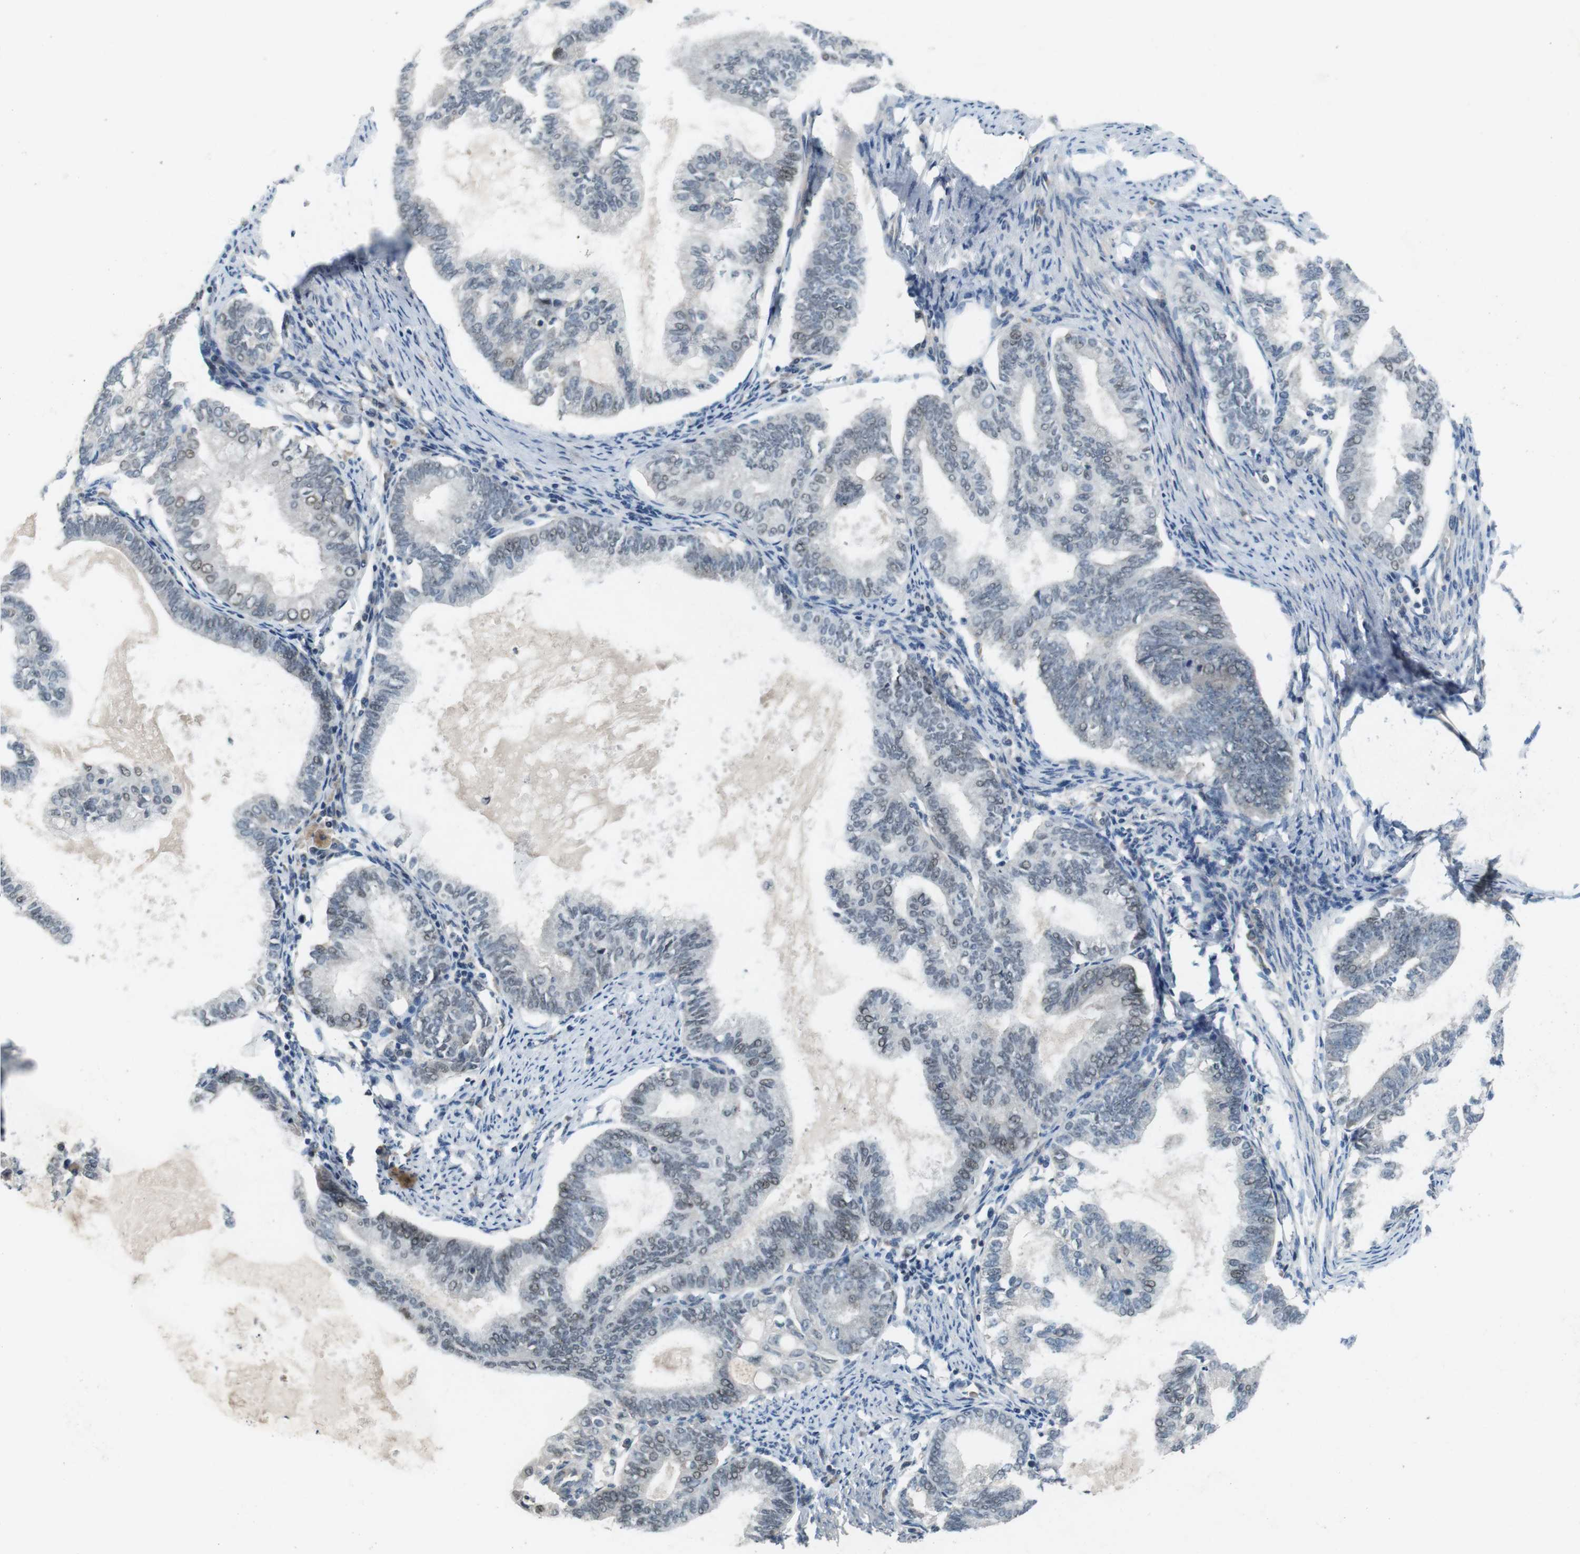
{"staining": {"intensity": "weak", "quantity": "<25%", "location": "nuclear"}, "tissue": "endometrial cancer", "cell_type": "Tumor cells", "image_type": "cancer", "snomed": [{"axis": "morphology", "description": "Adenocarcinoma, NOS"}, {"axis": "topography", "description": "Endometrium"}], "caption": "DAB immunohistochemical staining of endometrial cancer displays no significant expression in tumor cells.", "gene": "MAPKAPK5", "patient": {"sex": "female", "age": 86}}